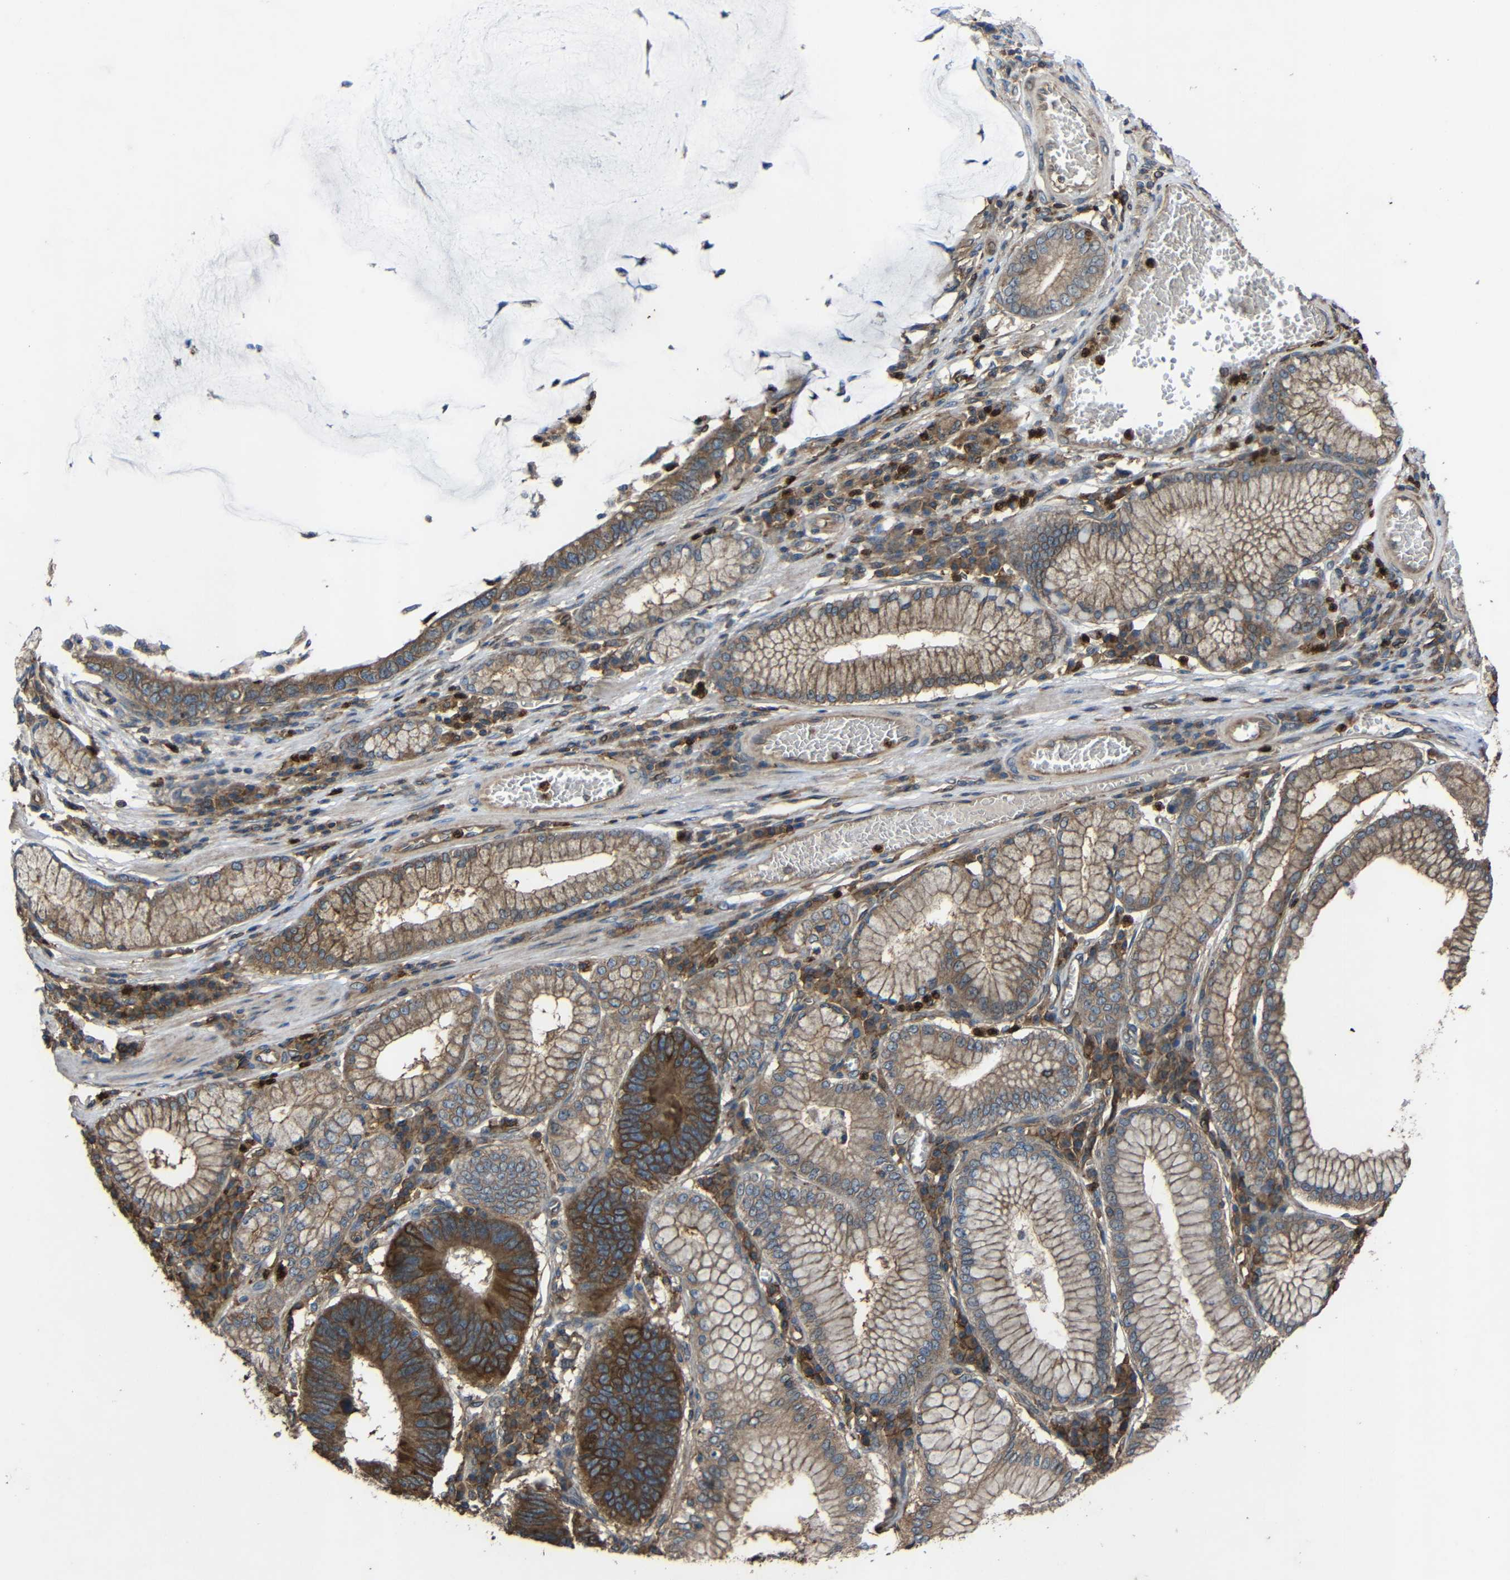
{"staining": {"intensity": "moderate", "quantity": ">75%", "location": "cytoplasmic/membranous"}, "tissue": "stomach cancer", "cell_type": "Tumor cells", "image_type": "cancer", "snomed": [{"axis": "morphology", "description": "Adenocarcinoma, NOS"}, {"axis": "topography", "description": "Stomach"}], "caption": "This is a histology image of immunohistochemistry staining of stomach cancer (adenocarcinoma), which shows moderate staining in the cytoplasmic/membranous of tumor cells.", "gene": "TREM2", "patient": {"sex": "male", "age": 59}}